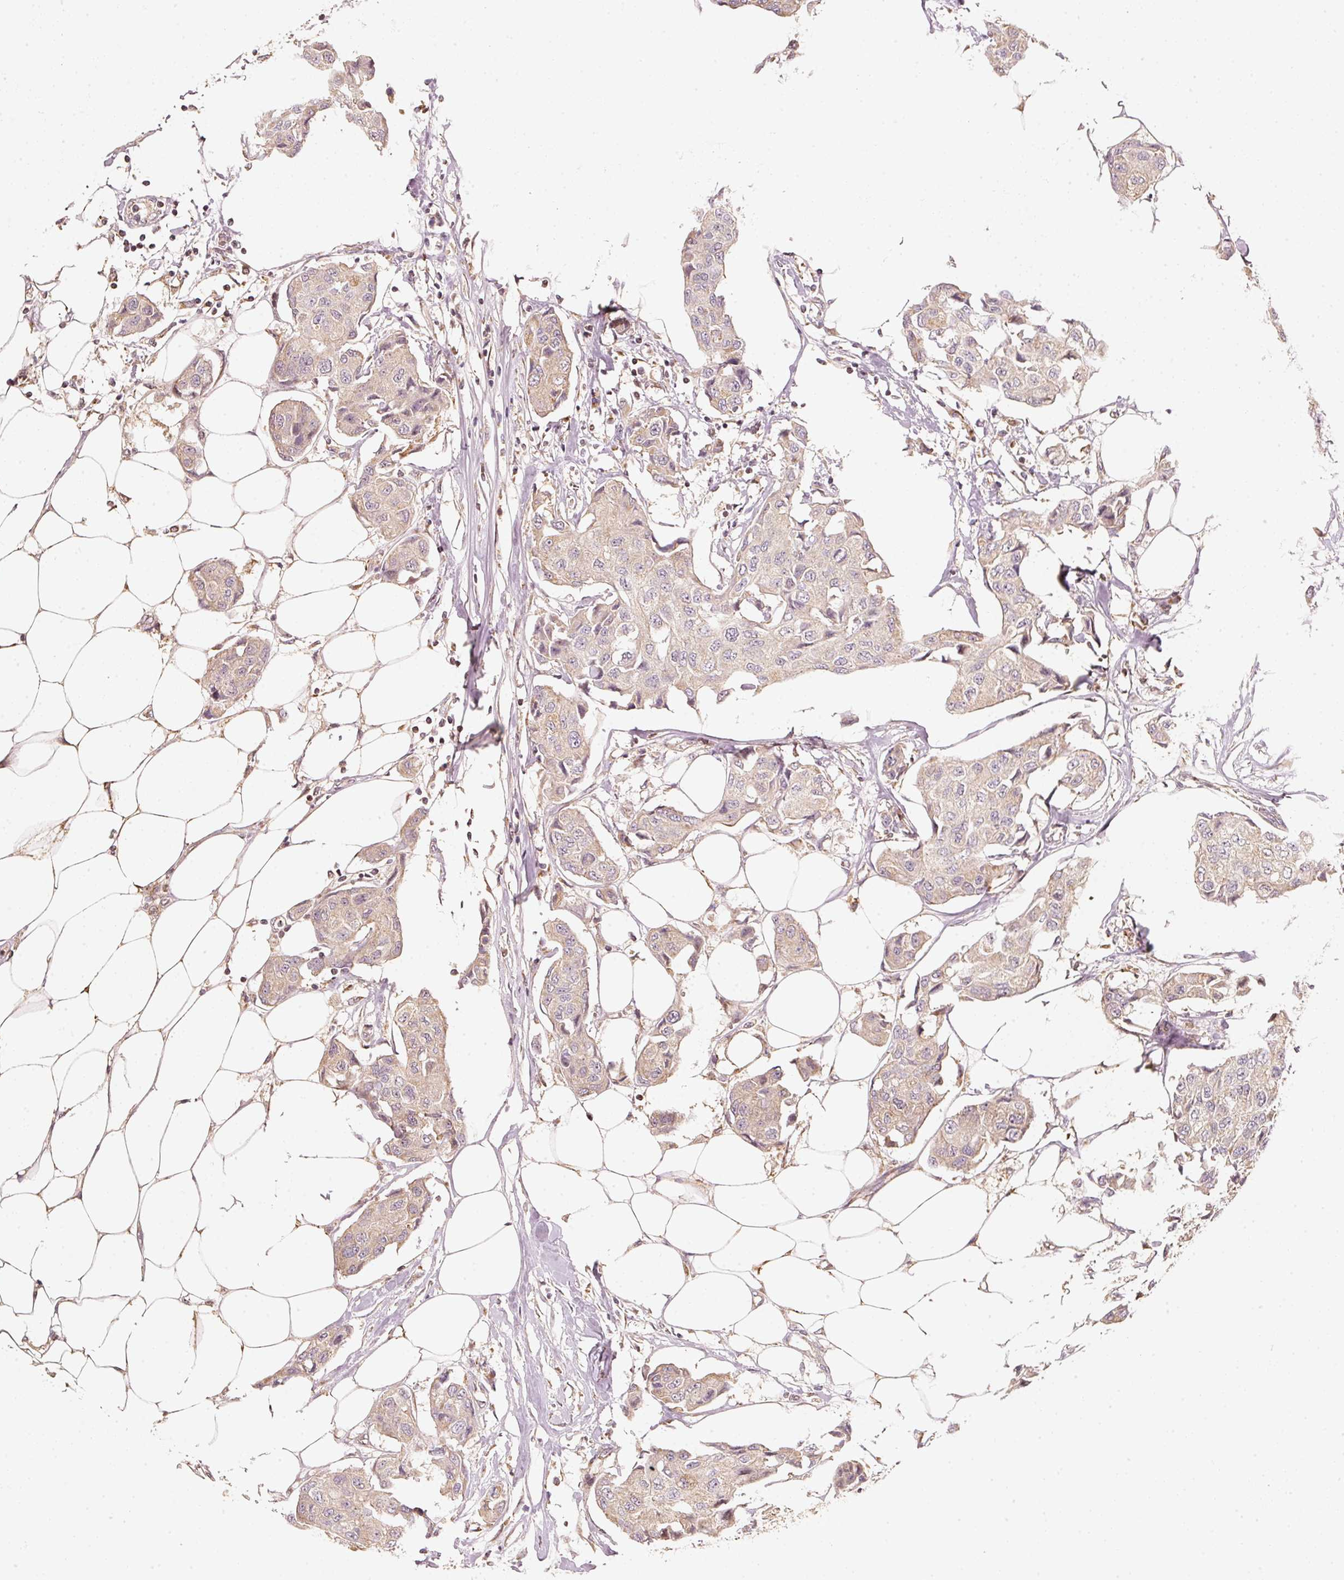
{"staining": {"intensity": "weak", "quantity": "25%-75%", "location": "cytoplasmic/membranous"}, "tissue": "breast cancer", "cell_type": "Tumor cells", "image_type": "cancer", "snomed": [{"axis": "morphology", "description": "Duct carcinoma"}, {"axis": "topography", "description": "Breast"}, {"axis": "topography", "description": "Lymph node"}], "caption": "The image displays immunohistochemical staining of breast cancer. There is weak cytoplasmic/membranous expression is identified in approximately 25%-75% of tumor cells. The staining was performed using DAB, with brown indicating positive protein expression. Nuclei are stained blue with hematoxylin.", "gene": "RAB35", "patient": {"sex": "female", "age": 80}}